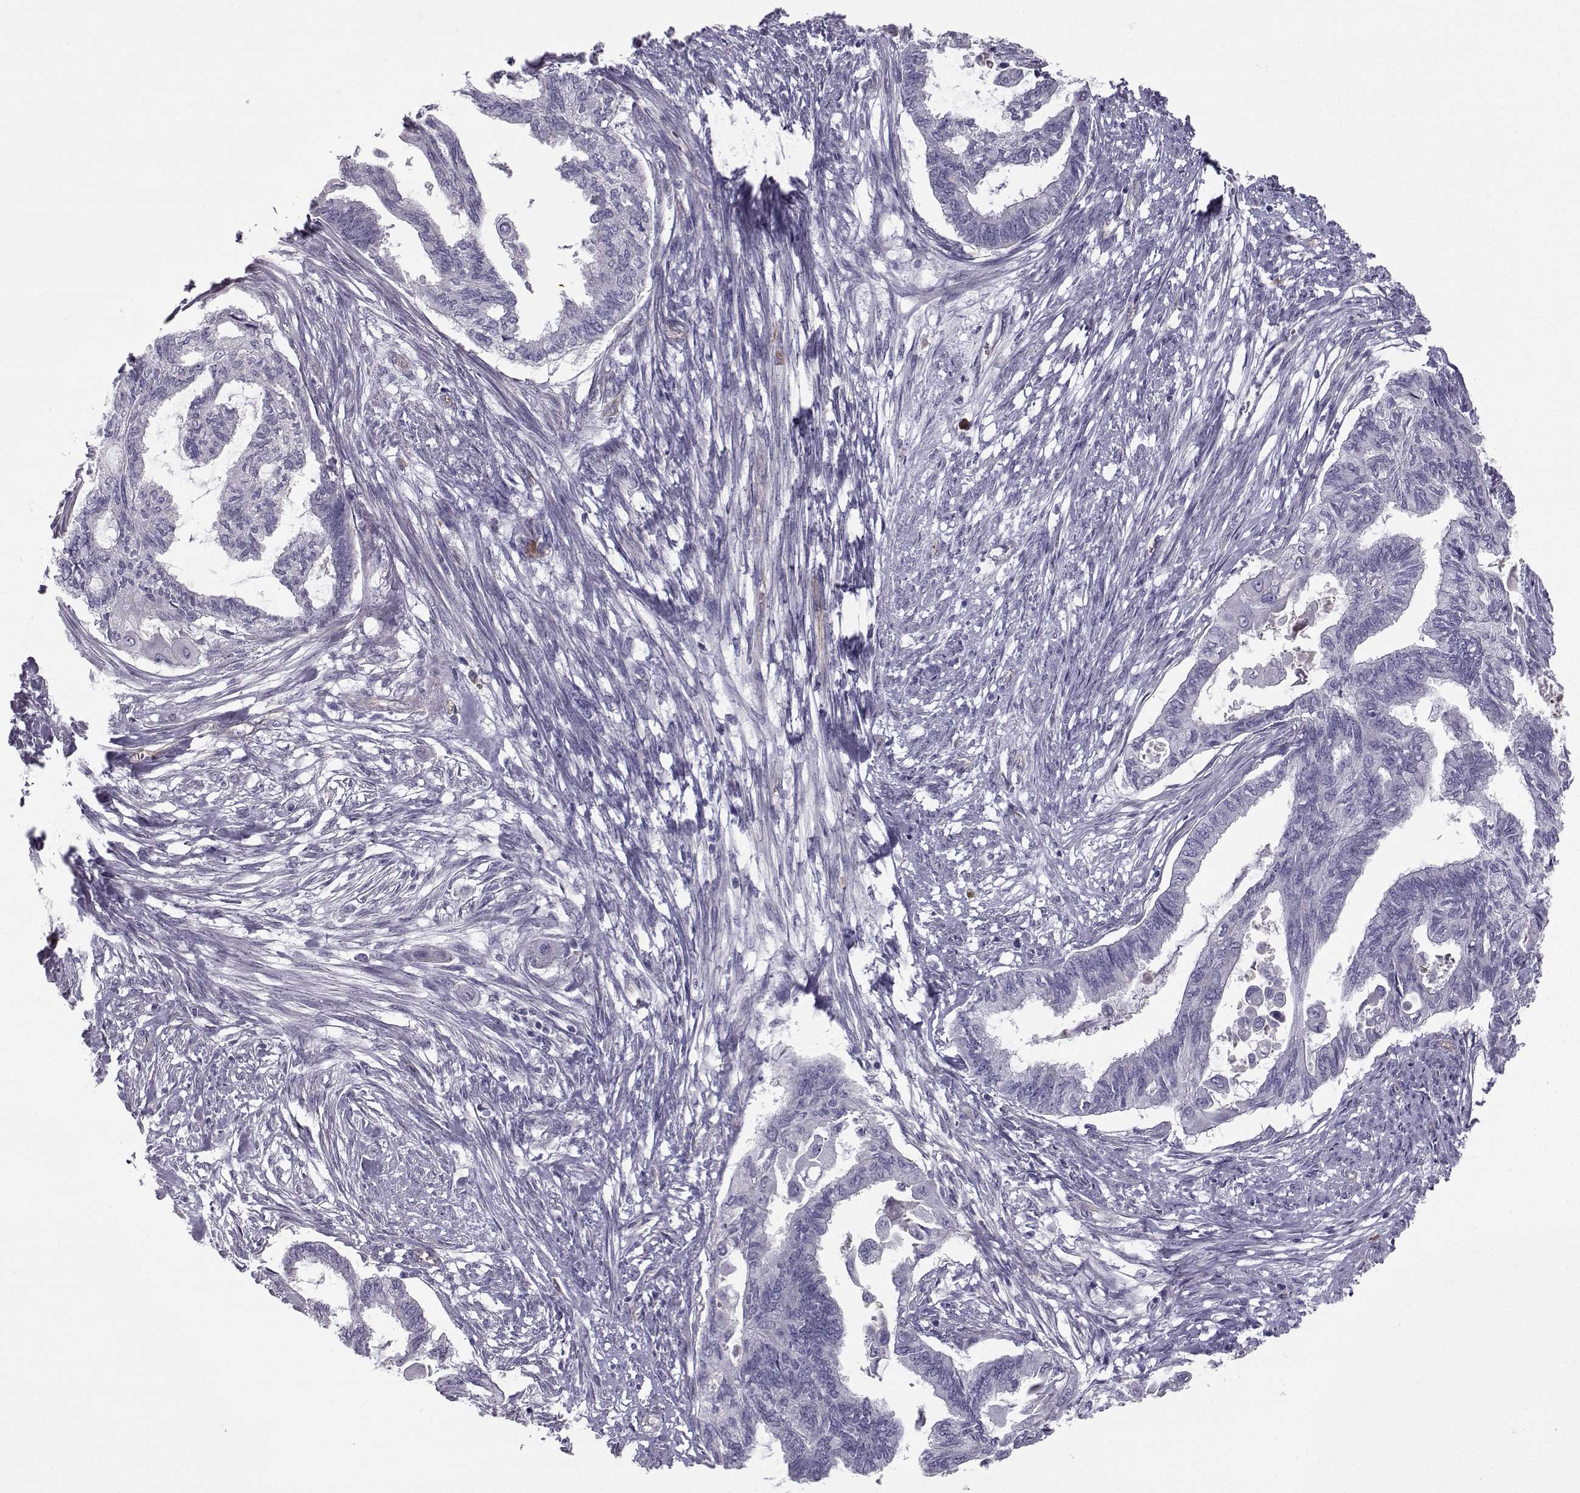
{"staining": {"intensity": "negative", "quantity": "none", "location": "none"}, "tissue": "endometrial cancer", "cell_type": "Tumor cells", "image_type": "cancer", "snomed": [{"axis": "morphology", "description": "Adenocarcinoma, NOS"}, {"axis": "topography", "description": "Endometrium"}], "caption": "This is an IHC micrograph of human adenocarcinoma (endometrial). There is no positivity in tumor cells.", "gene": "QPCT", "patient": {"sex": "female", "age": 86}}